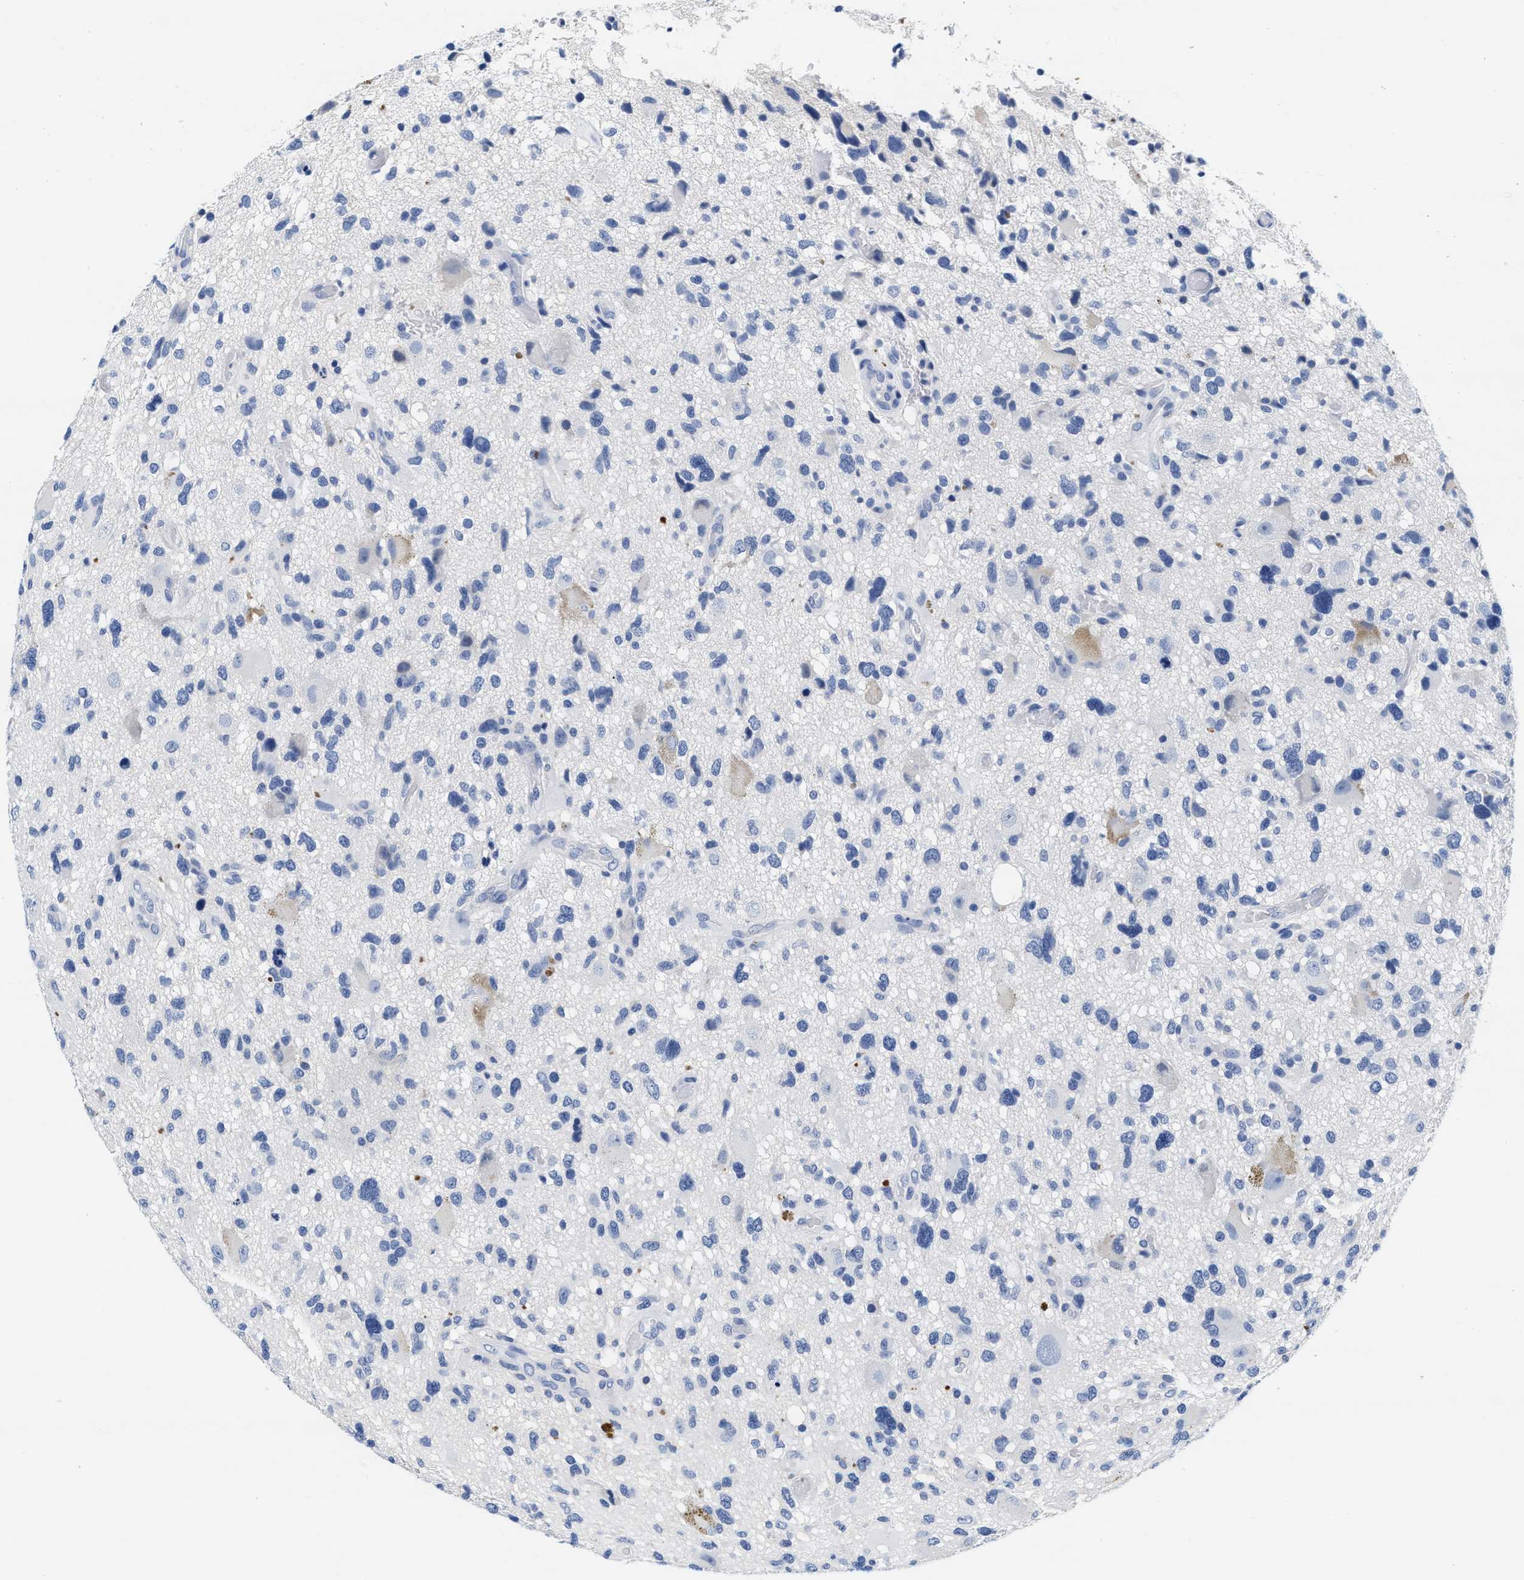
{"staining": {"intensity": "negative", "quantity": "none", "location": "none"}, "tissue": "glioma", "cell_type": "Tumor cells", "image_type": "cancer", "snomed": [{"axis": "morphology", "description": "Glioma, malignant, High grade"}, {"axis": "topography", "description": "Brain"}], "caption": "High power microscopy histopathology image of an immunohistochemistry (IHC) histopathology image of glioma, revealing no significant staining in tumor cells. (DAB (3,3'-diaminobenzidine) immunohistochemistry, high magnification).", "gene": "TTC3", "patient": {"sex": "male", "age": 33}}